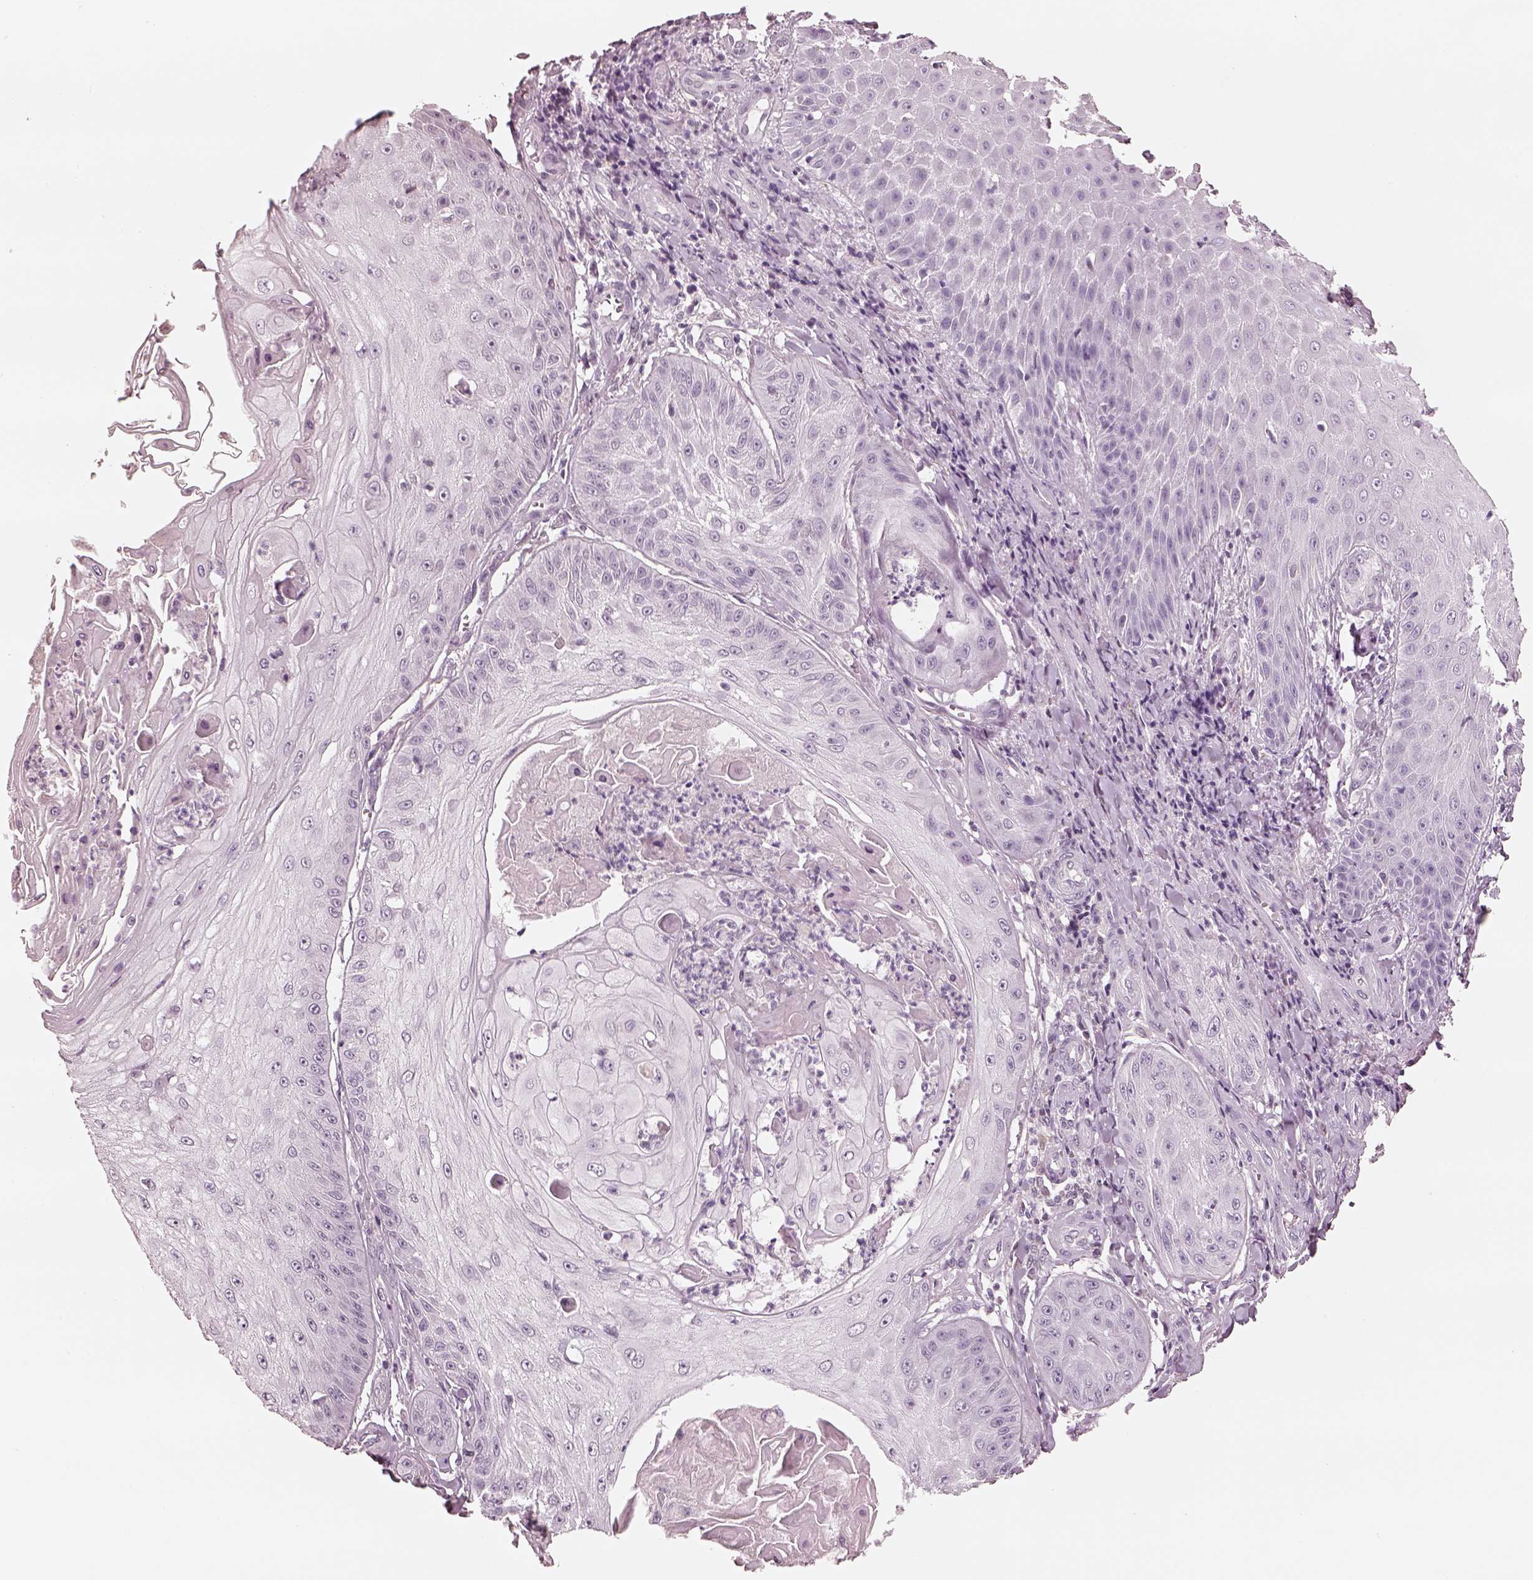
{"staining": {"intensity": "negative", "quantity": "none", "location": "none"}, "tissue": "skin cancer", "cell_type": "Tumor cells", "image_type": "cancer", "snomed": [{"axis": "morphology", "description": "Squamous cell carcinoma, NOS"}, {"axis": "topography", "description": "Skin"}], "caption": "An IHC histopathology image of skin cancer is shown. There is no staining in tumor cells of skin cancer.", "gene": "EGR4", "patient": {"sex": "male", "age": 70}}